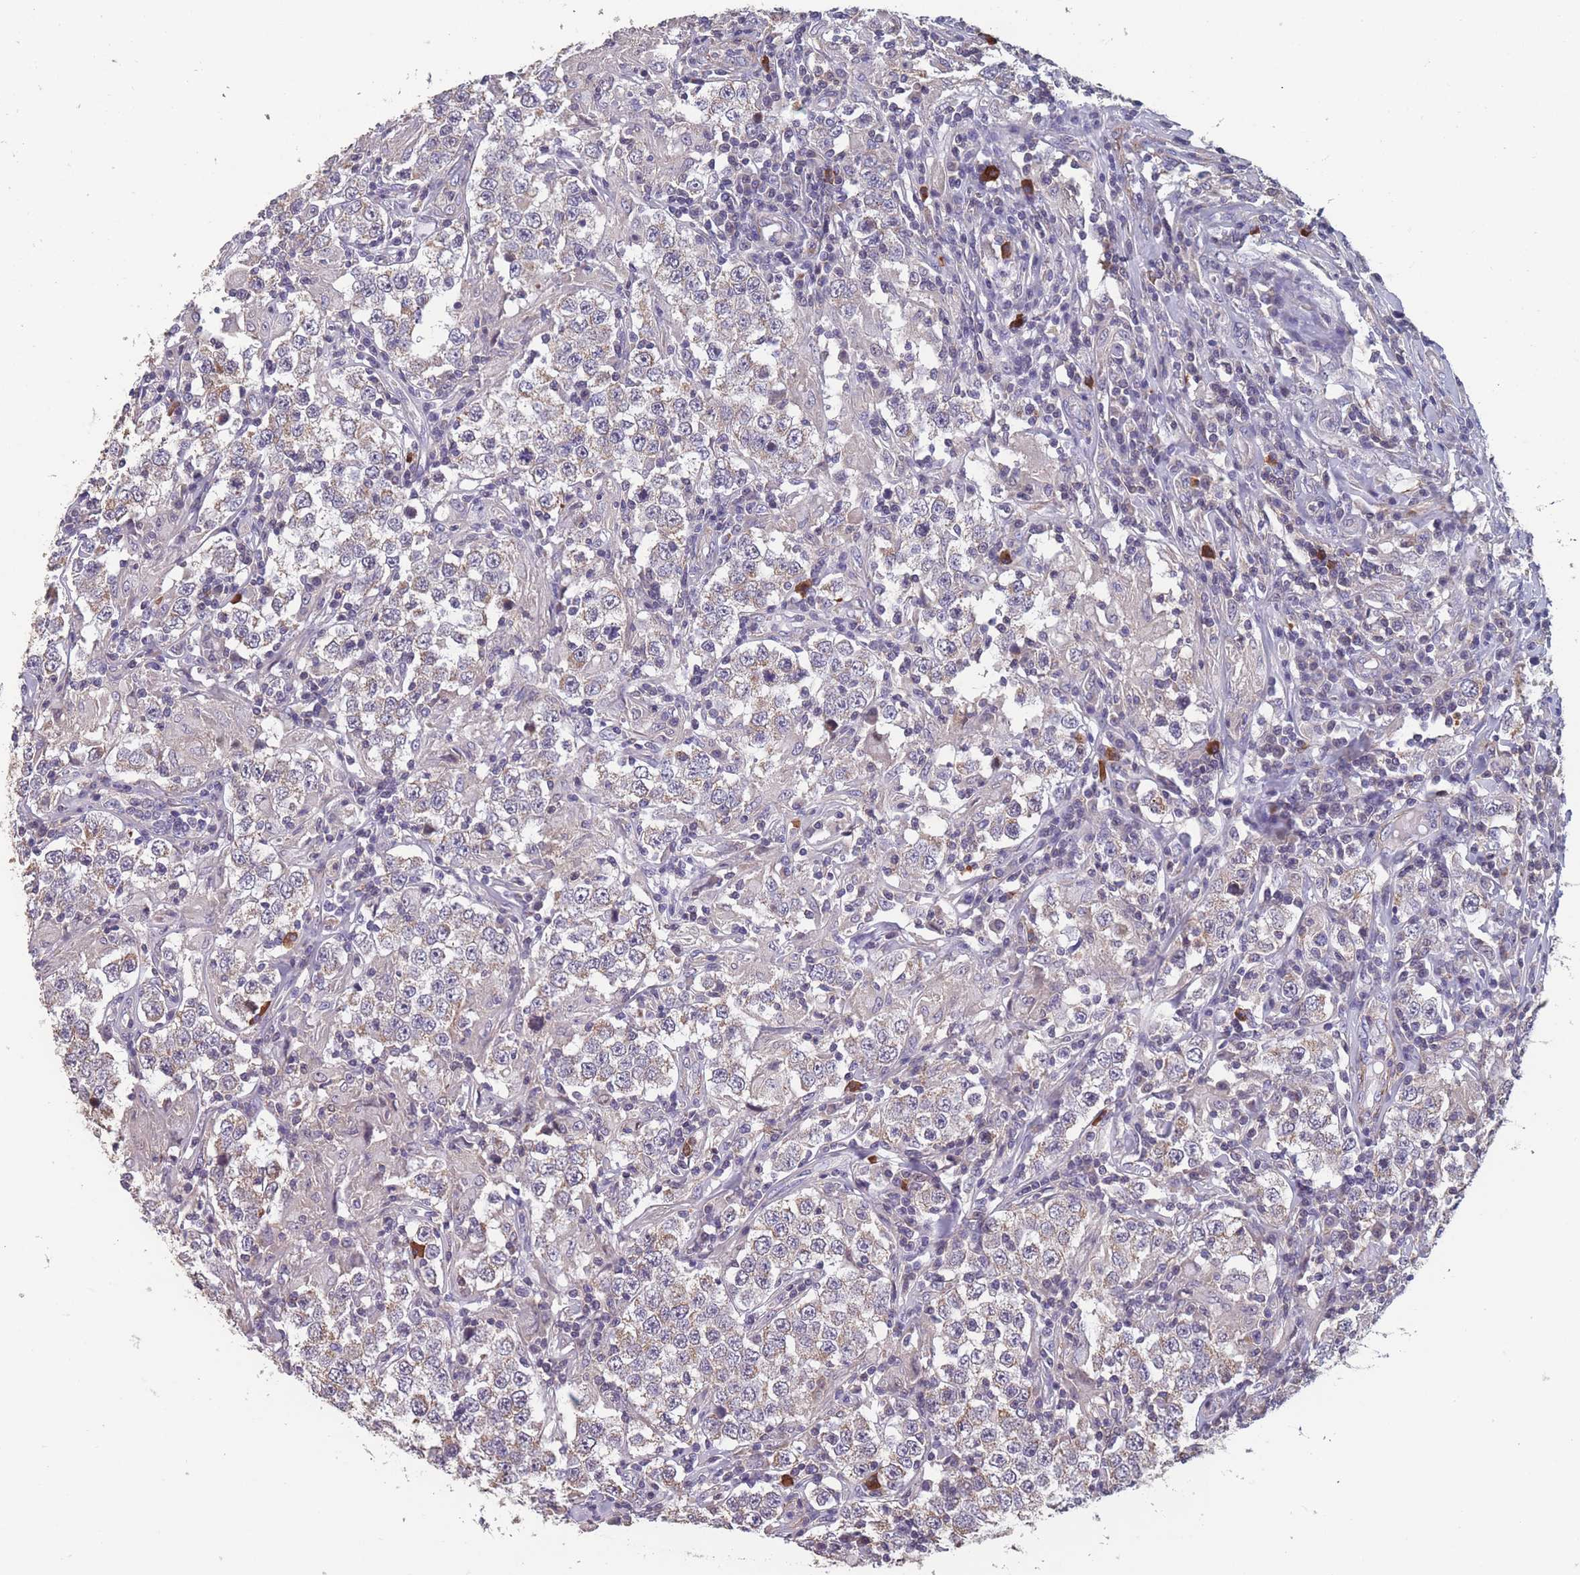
{"staining": {"intensity": "weak", "quantity": "25%-75%", "location": "cytoplasmic/membranous"}, "tissue": "testis cancer", "cell_type": "Tumor cells", "image_type": "cancer", "snomed": [{"axis": "morphology", "description": "Seminoma, NOS"}, {"axis": "morphology", "description": "Carcinoma, Embryonal, NOS"}, {"axis": "topography", "description": "Testis"}], "caption": "Tumor cells display weak cytoplasmic/membranous expression in about 25%-75% of cells in testis embryonal carcinoma. The protein is shown in brown color, while the nuclei are stained blue.", "gene": "TOMM40L", "patient": {"sex": "male", "age": 41}}